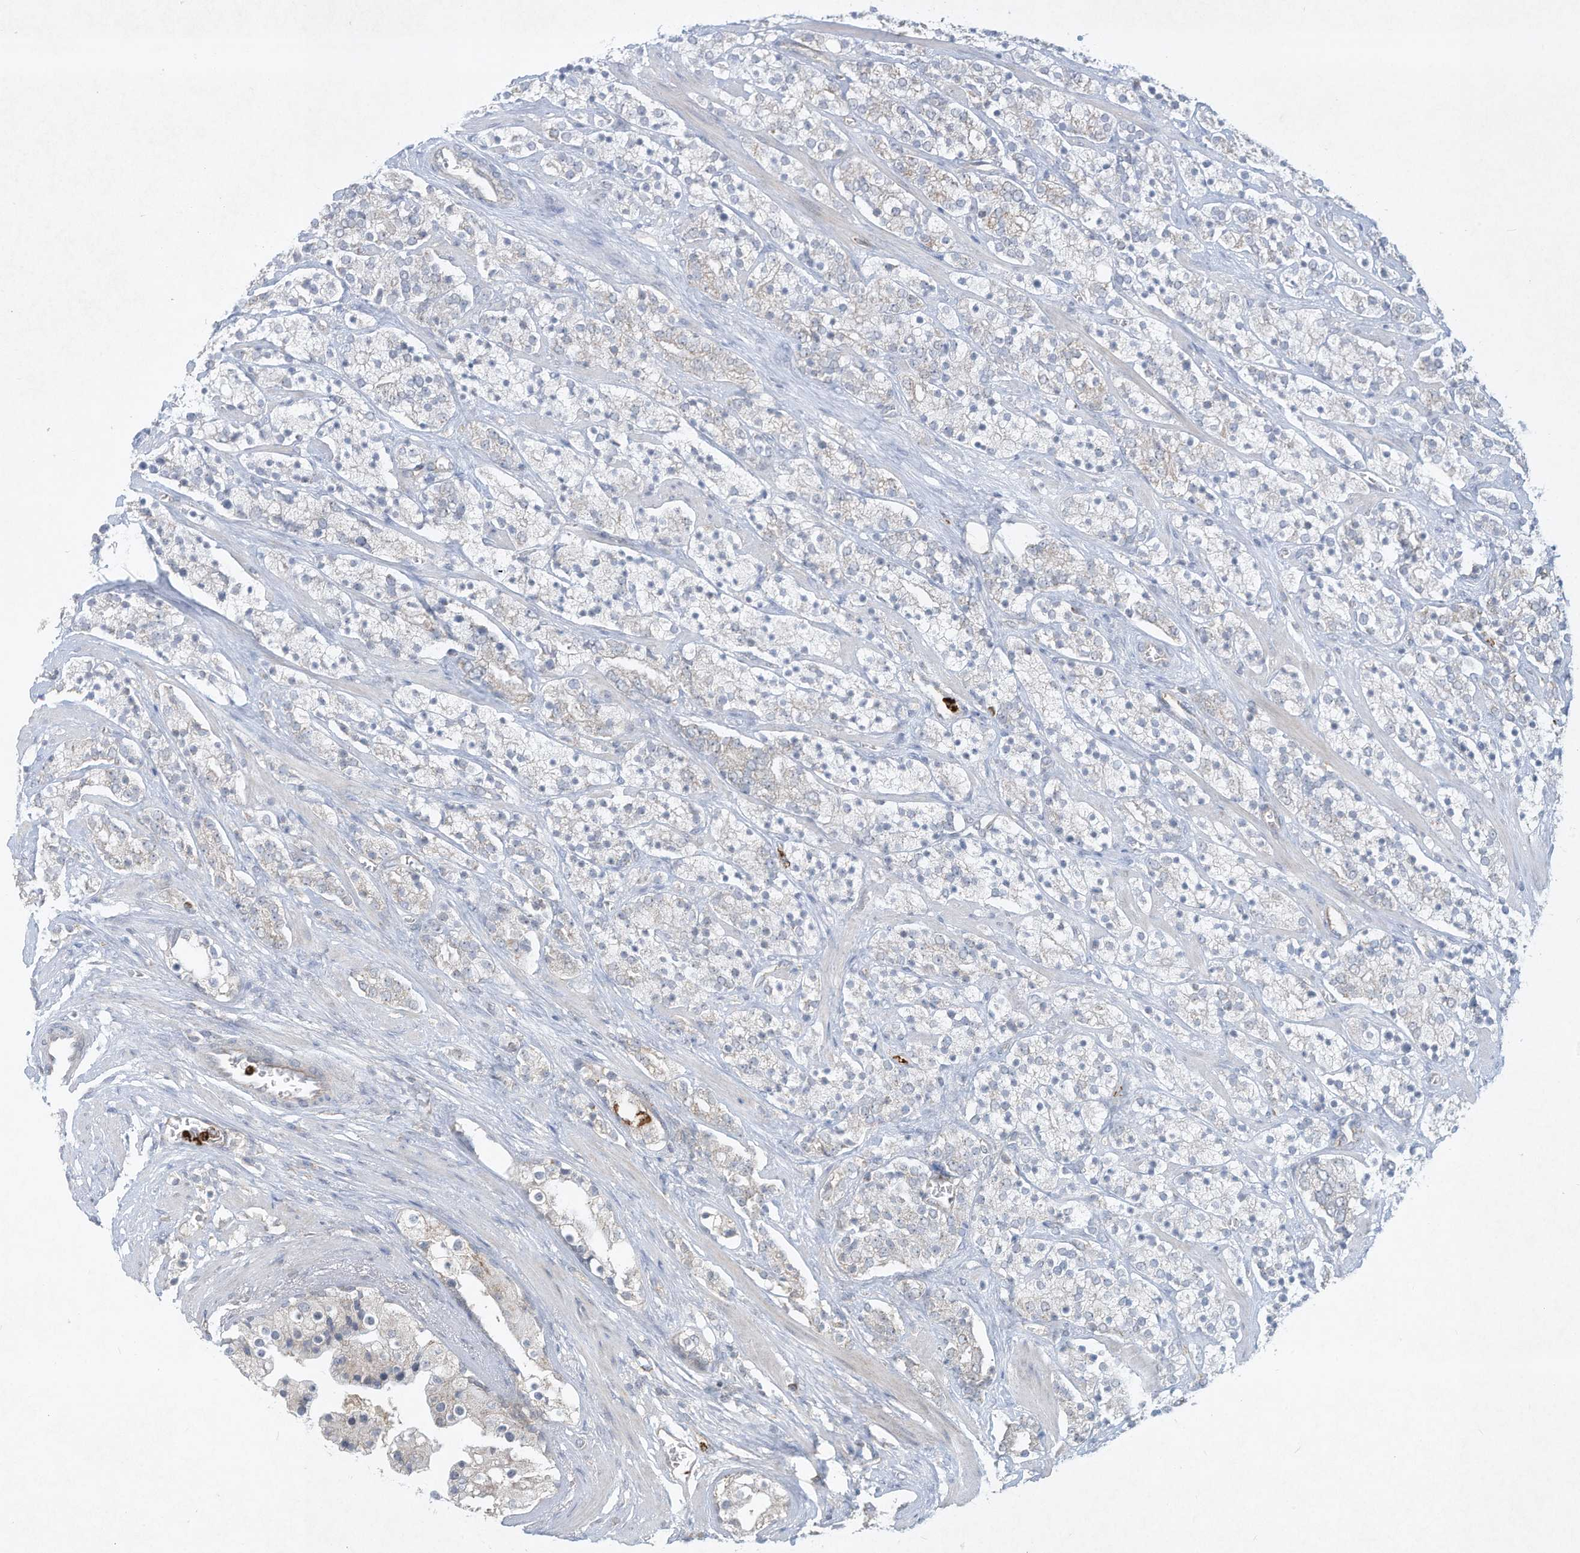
{"staining": {"intensity": "negative", "quantity": "none", "location": "none"}, "tissue": "prostate cancer", "cell_type": "Tumor cells", "image_type": "cancer", "snomed": [{"axis": "morphology", "description": "Adenocarcinoma, High grade"}, {"axis": "topography", "description": "Prostate"}], "caption": "This histopathology image is of high-grade adenocarcinoma (prostate) stained with immunohistochemistry (IHC) to label a protein in brown with the nuclei are counter-stained blue. There is no positivity in tumor cells. Nuclei are stained in blue.", "gene": "CHRNA4", "patient": {"sex": "male", "age": 71}}